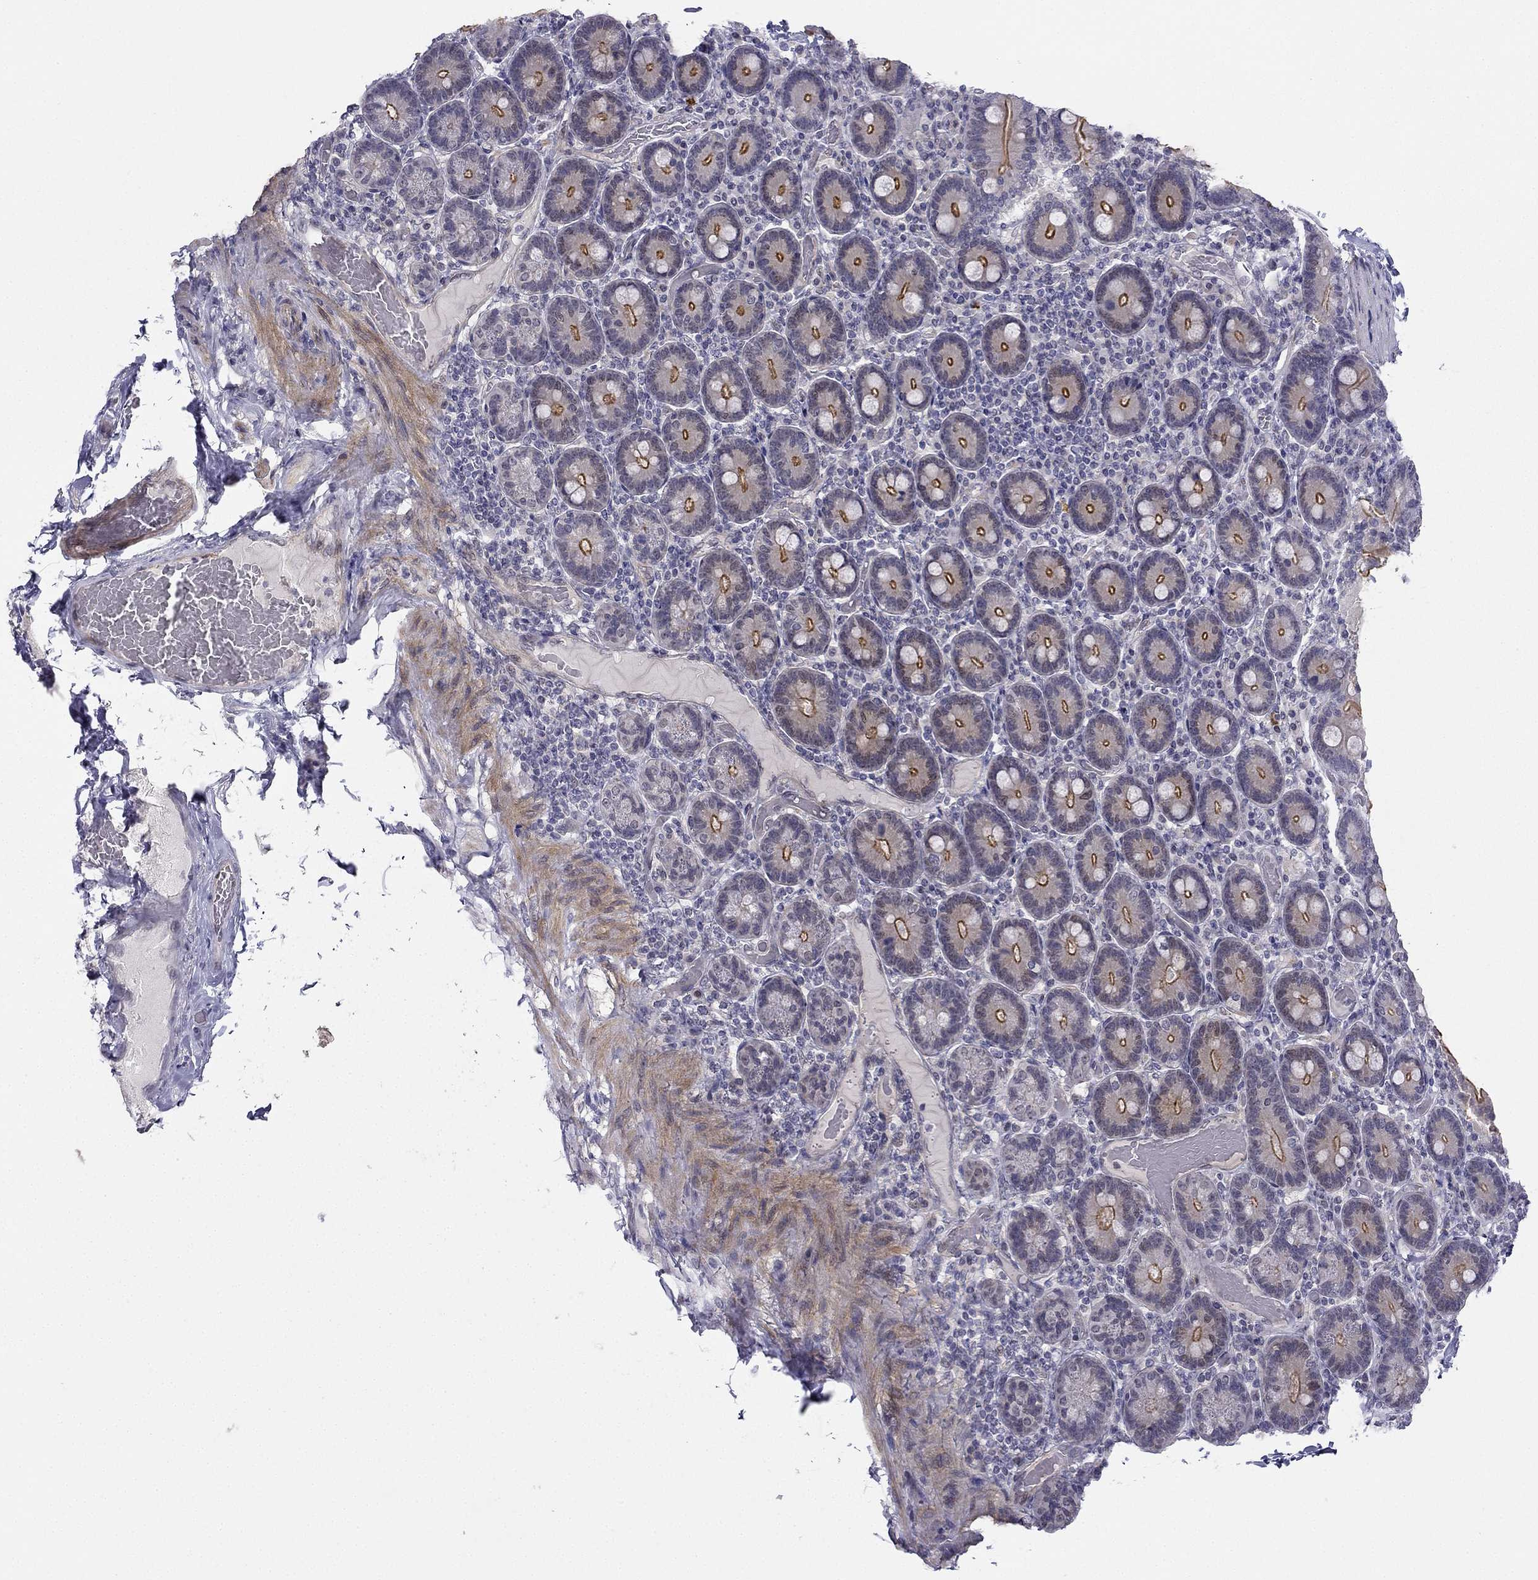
{"staining": {"intensity": "strong", "quantity": ">75%", "location": "cytoplasmic/membranous"}, "tissue": "duodenum", "cell_type": "Glandular cells", "image_type": "normal", "snomed": [{"axis": "morphology", "description": "Normal tissue, NOS"}, {"axis": "topography", "description": "Duodenum"}], "caption": "Strong cytoplasmic/membranous expression is identified in approximately >75% of glandular cells in benign duodenum. The staining was performed using DAB (3,3'-diaminobenzidine), with brown indicating positive protein expression. Nuclei are stained blue with hematoxylin.", "gene": "CHST8", "patient": {"sex": "female", "age": 62}}